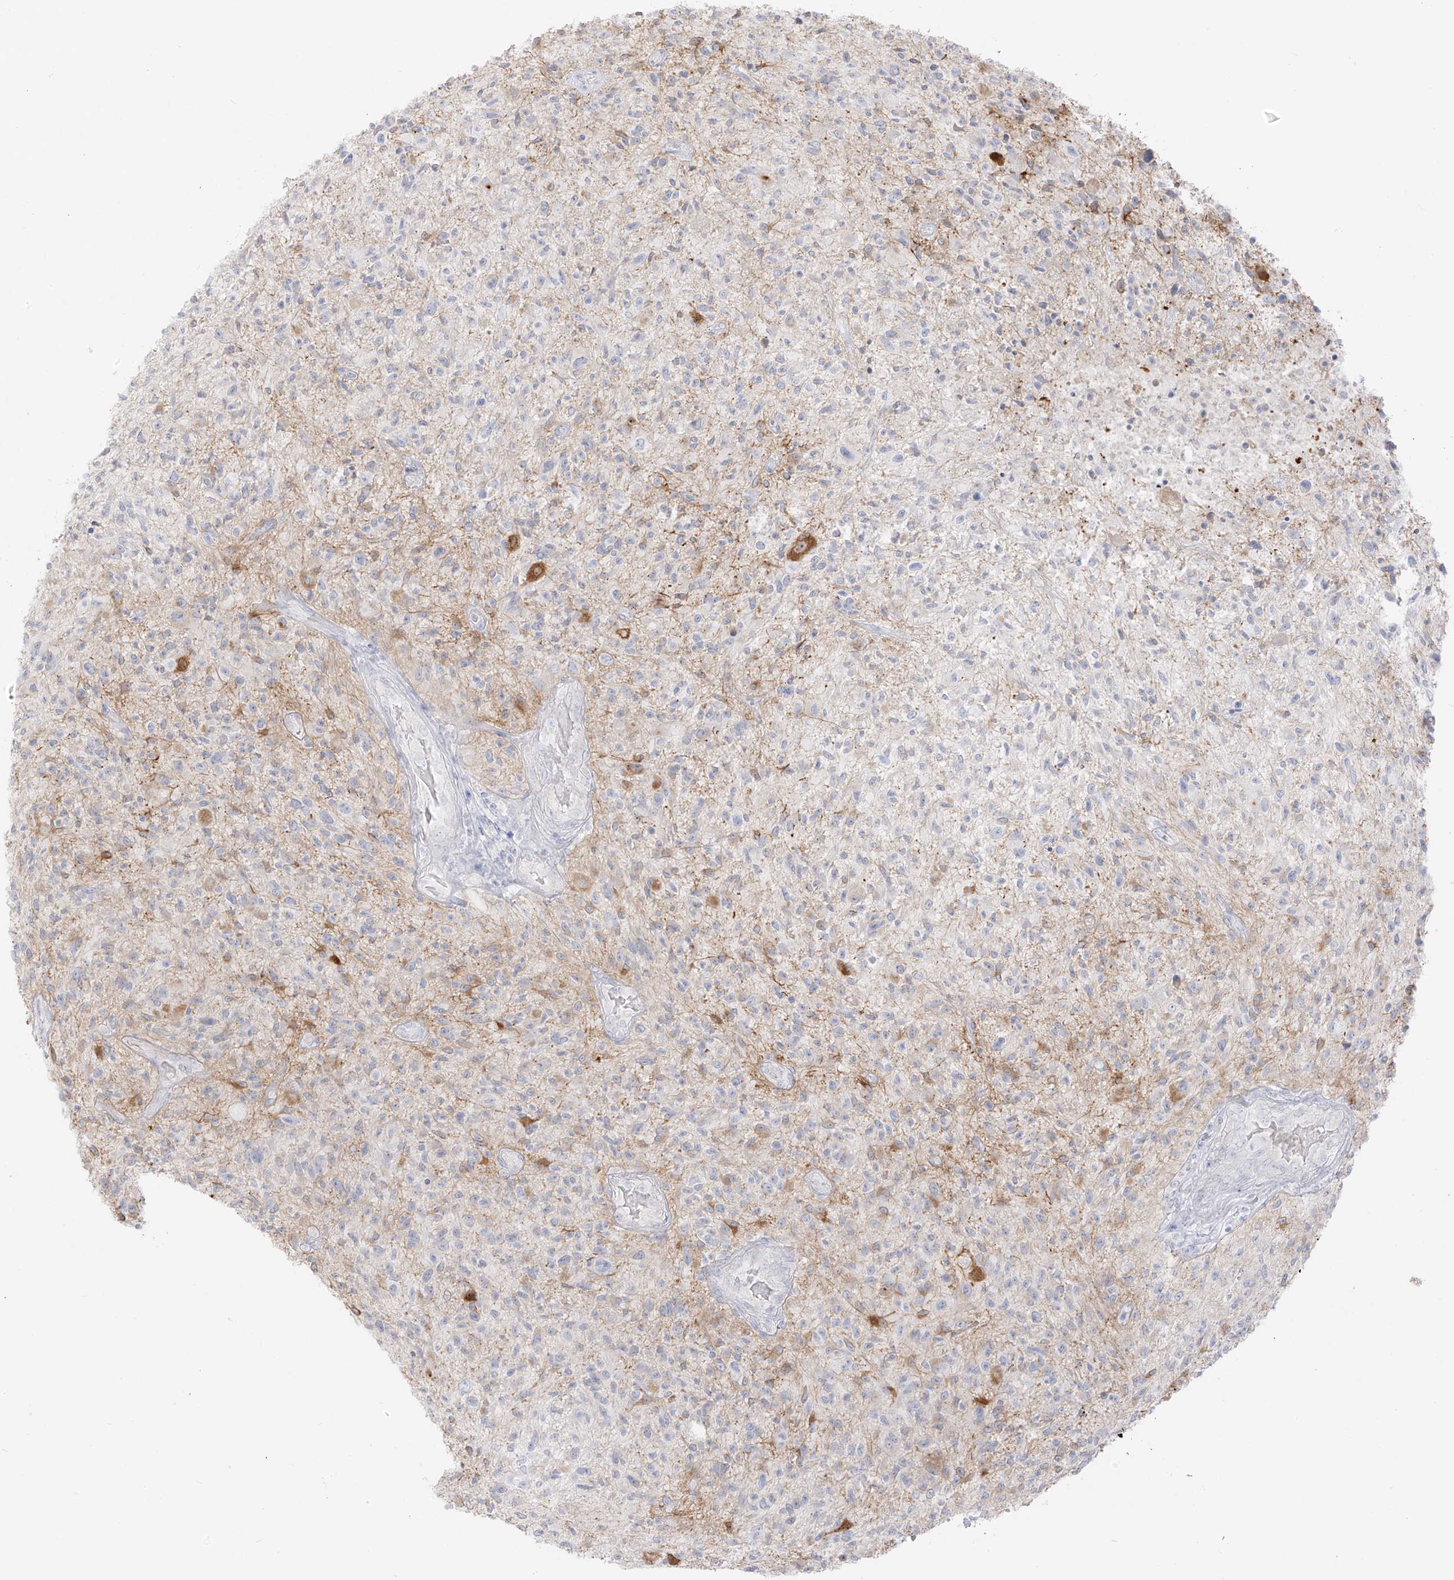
{"staining": {"intensity": "negative", "quantity": "none", "location": "none"}, "tissue": "glioma", "cell_type": "Tumor cells", "image_type": "cancer", "snomed": [{"axis": "morphology", "description": "Glioma, malignant, High grade"}, {"axis": "topography", "description": "Brain"}], "caption": "There is no significant positivity in tumor cells of glioma.", "gene": "C11orf87", "patient": {"sex": "male", "age": 47}}